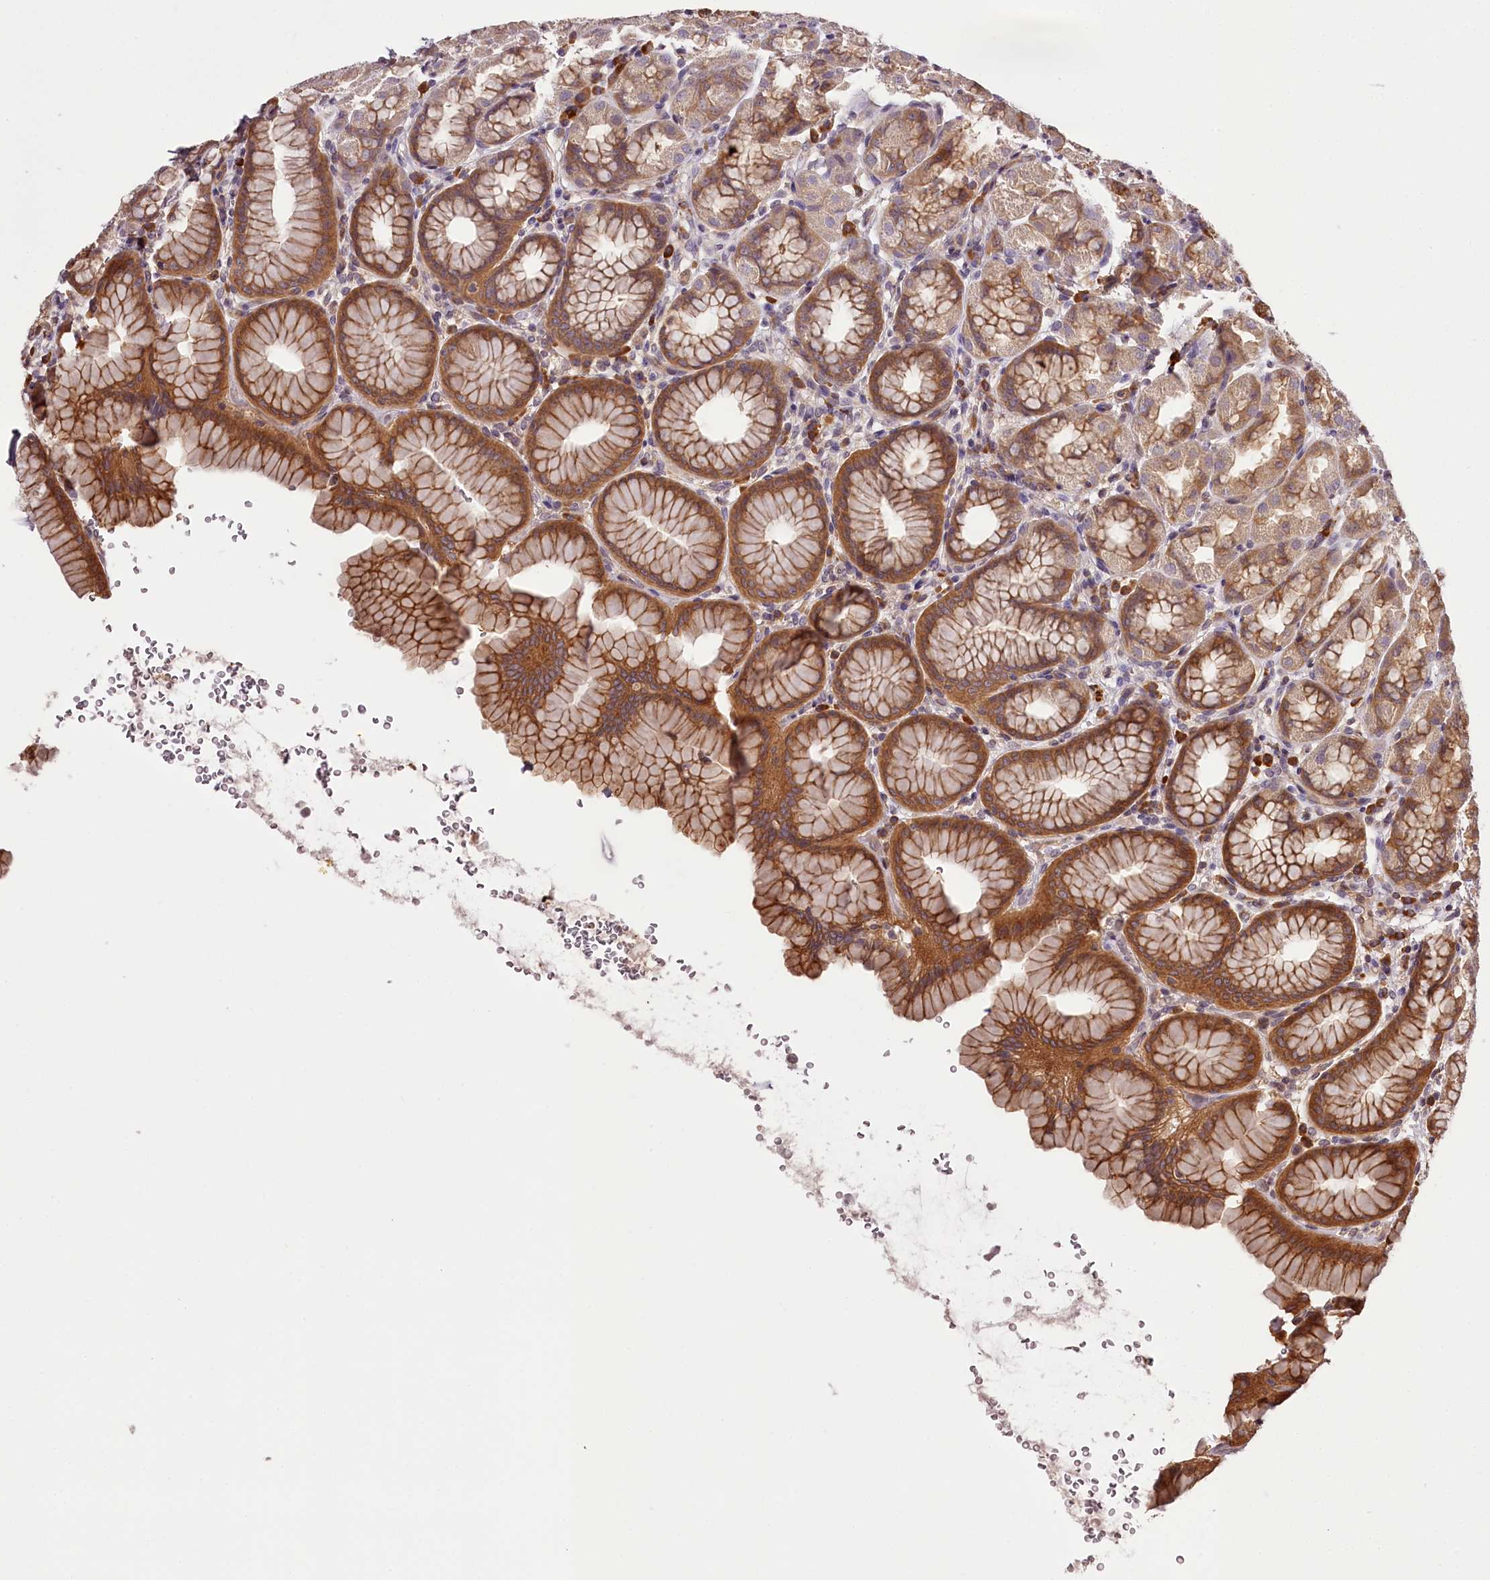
{"staining": {"intensity": "moderate", "quantity": ">75%", "location": "cytoplasmic/membranous"}, "tissue": "stomach", "cell_type": "Glandular cells", "image_type": "normal", "snomed": [{"axis": "morphology", "description": "Normal tissue, NOS"}, {"axis": "topography", "description": "Stomach"}], "caption": "This is a micrograph of IHC staining of benign stomach, which shows moderate expression in the cytoplasmic/membranous of glandular cells.", "gene": "TARS1", "patient": {"sex": "male", "age": 42}}